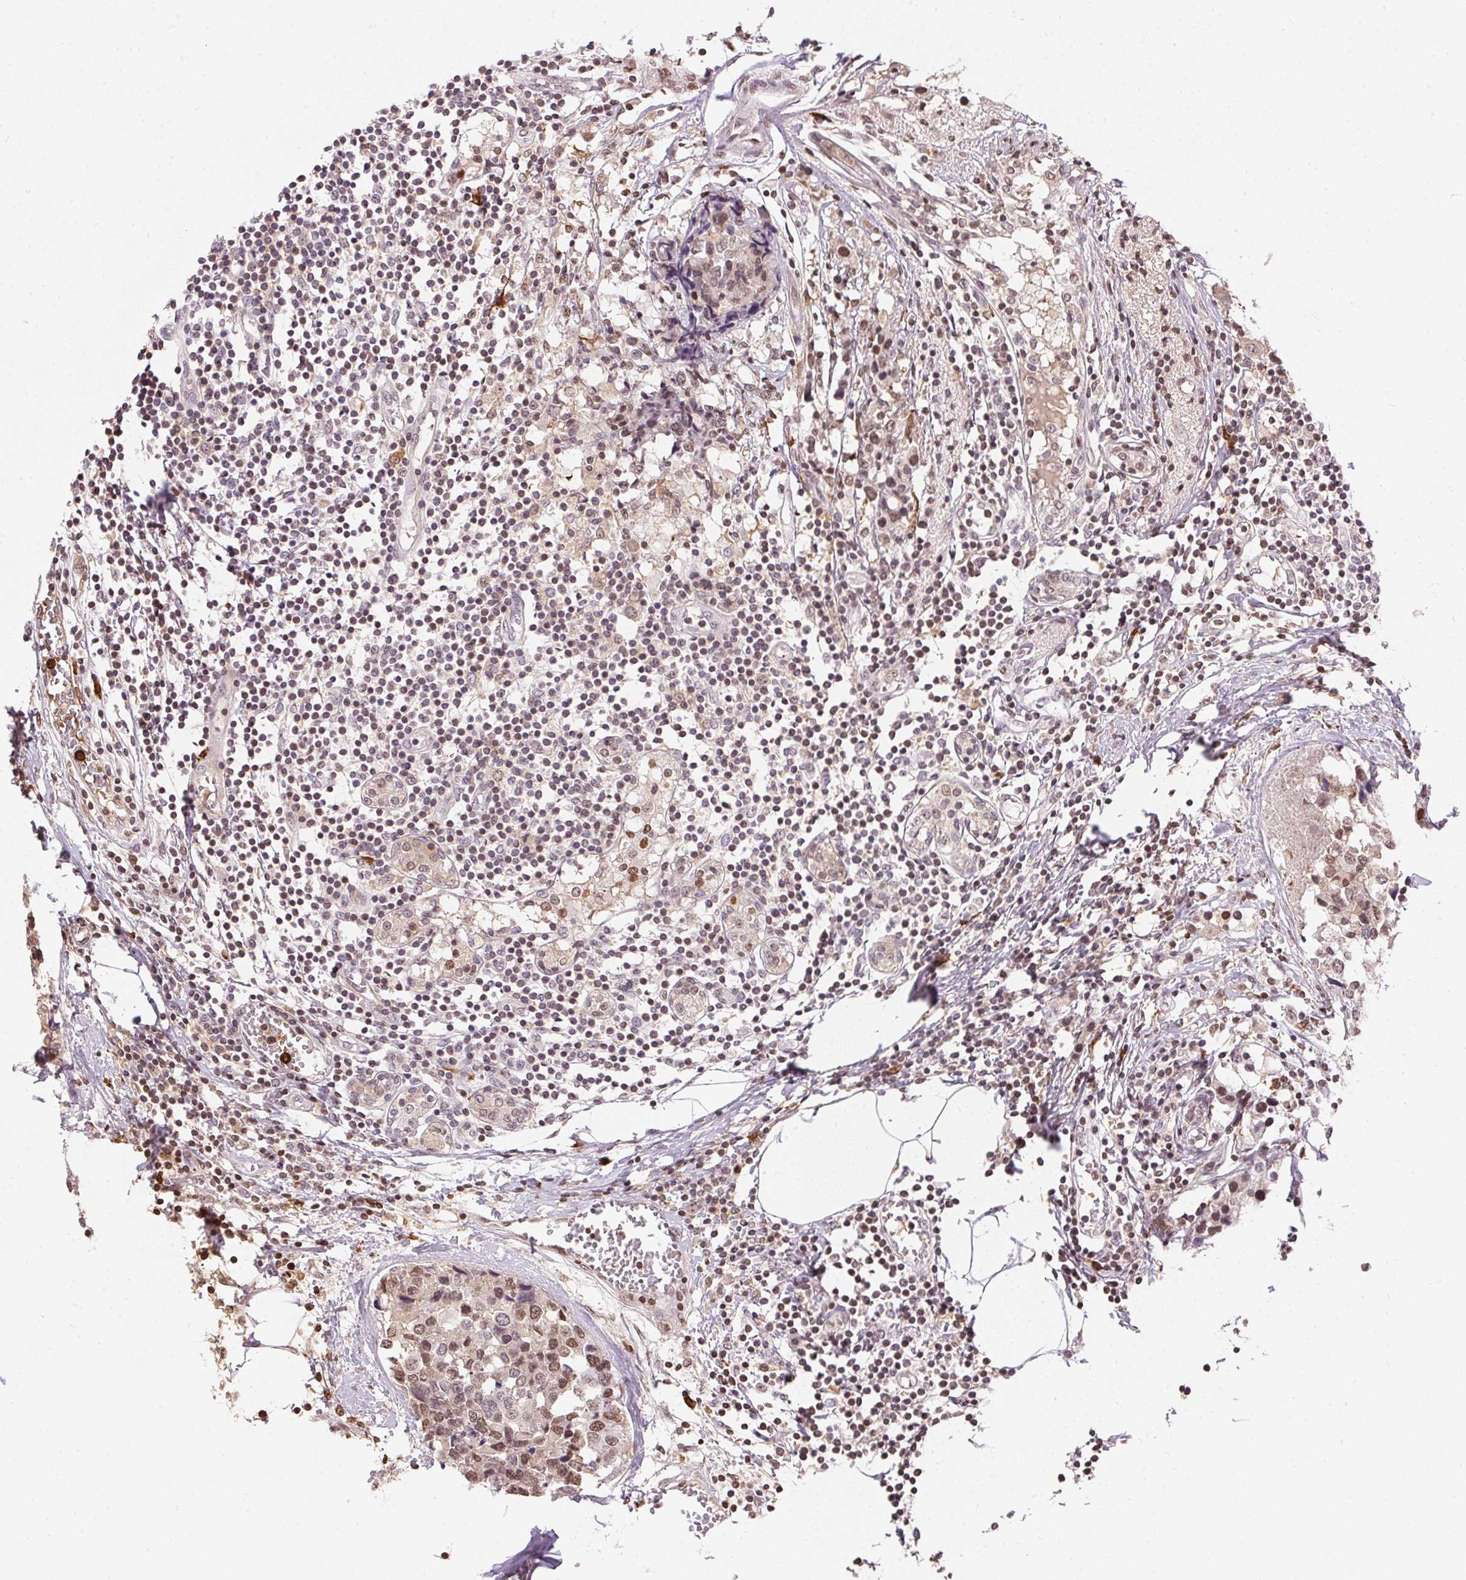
{"staining": {"intensity": "moderate", "quantity": ">75%", "location": "nuclear"}, "tissue": "breast cancer", "cell_type": "Tumor cells", "image_type": "cancer", "snomed": [{"axis": "morphology", "description": "Lobular carcinoma"}, {"axis": "topography", "description": "Breast"}], "caption": "DAB (3,3'-diaminobenzidine) immunohistochemical staining of human breast cancer (lobular carcinoma) reveals moderate nuclear protein staining in approximately >75% of tumor cells.", "gene": "ORM1", "patient": {"sex": "female", "age": 59}}